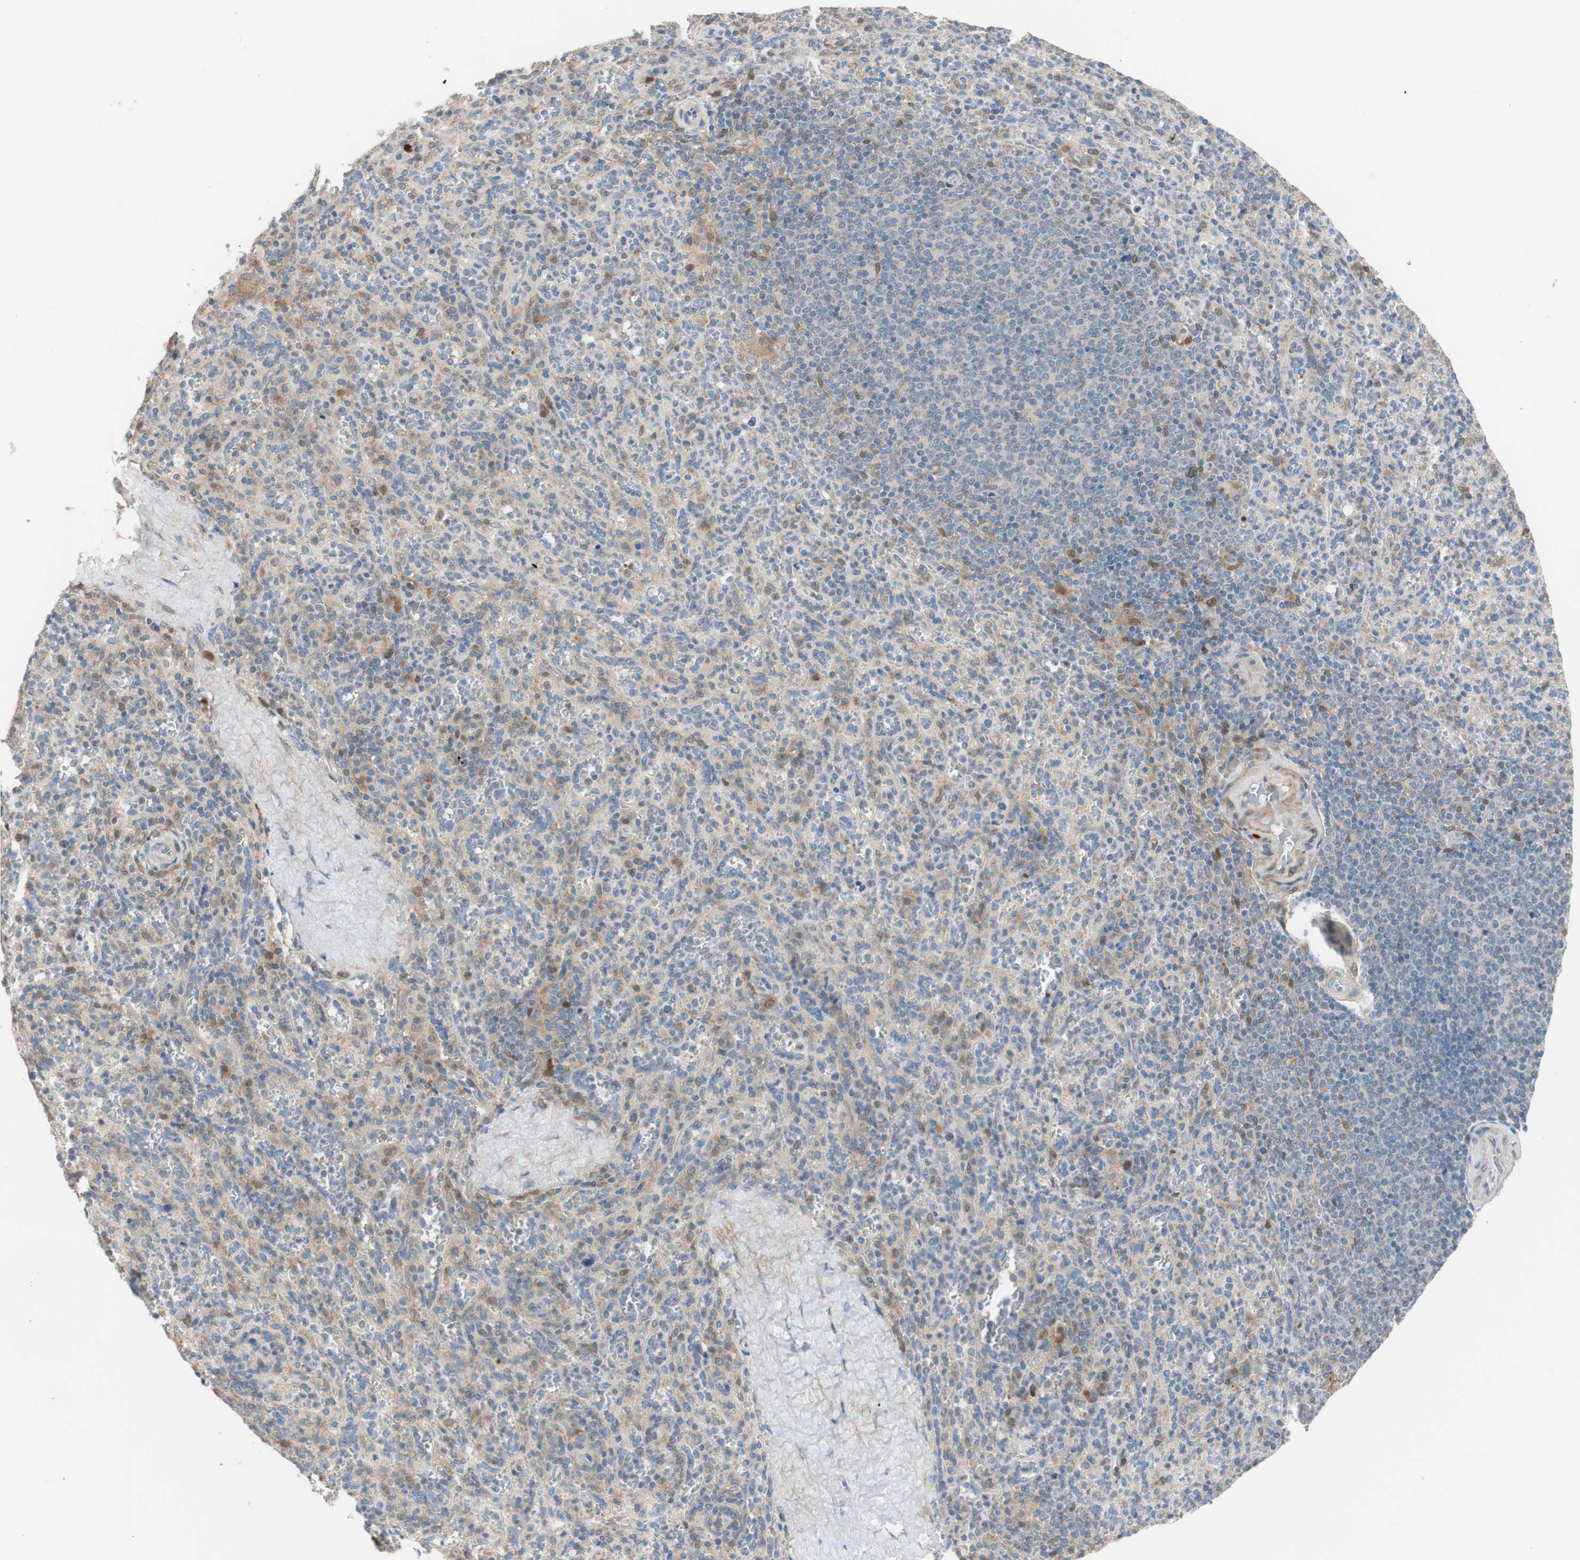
{"staining": {"intensity": "weak", "quantity": "25%-75%", "location": "cytoplasmic/membranous"}, "tissue": "spleen", "cell_type": "Cells in red pulp", "image_type": "normal", "snomed": [{"axis": "morphology", "description": "Normal tissue, NOS"}, {"axis": "topography", "description": "Spleen"}], "caption": "An image of spleen stained for a protein demonstrates weak cytoplasmic/membranous brown staining in cells in red pulp.", "gene": "FAAH", "patient": {"sex": "male", "age": 36}}